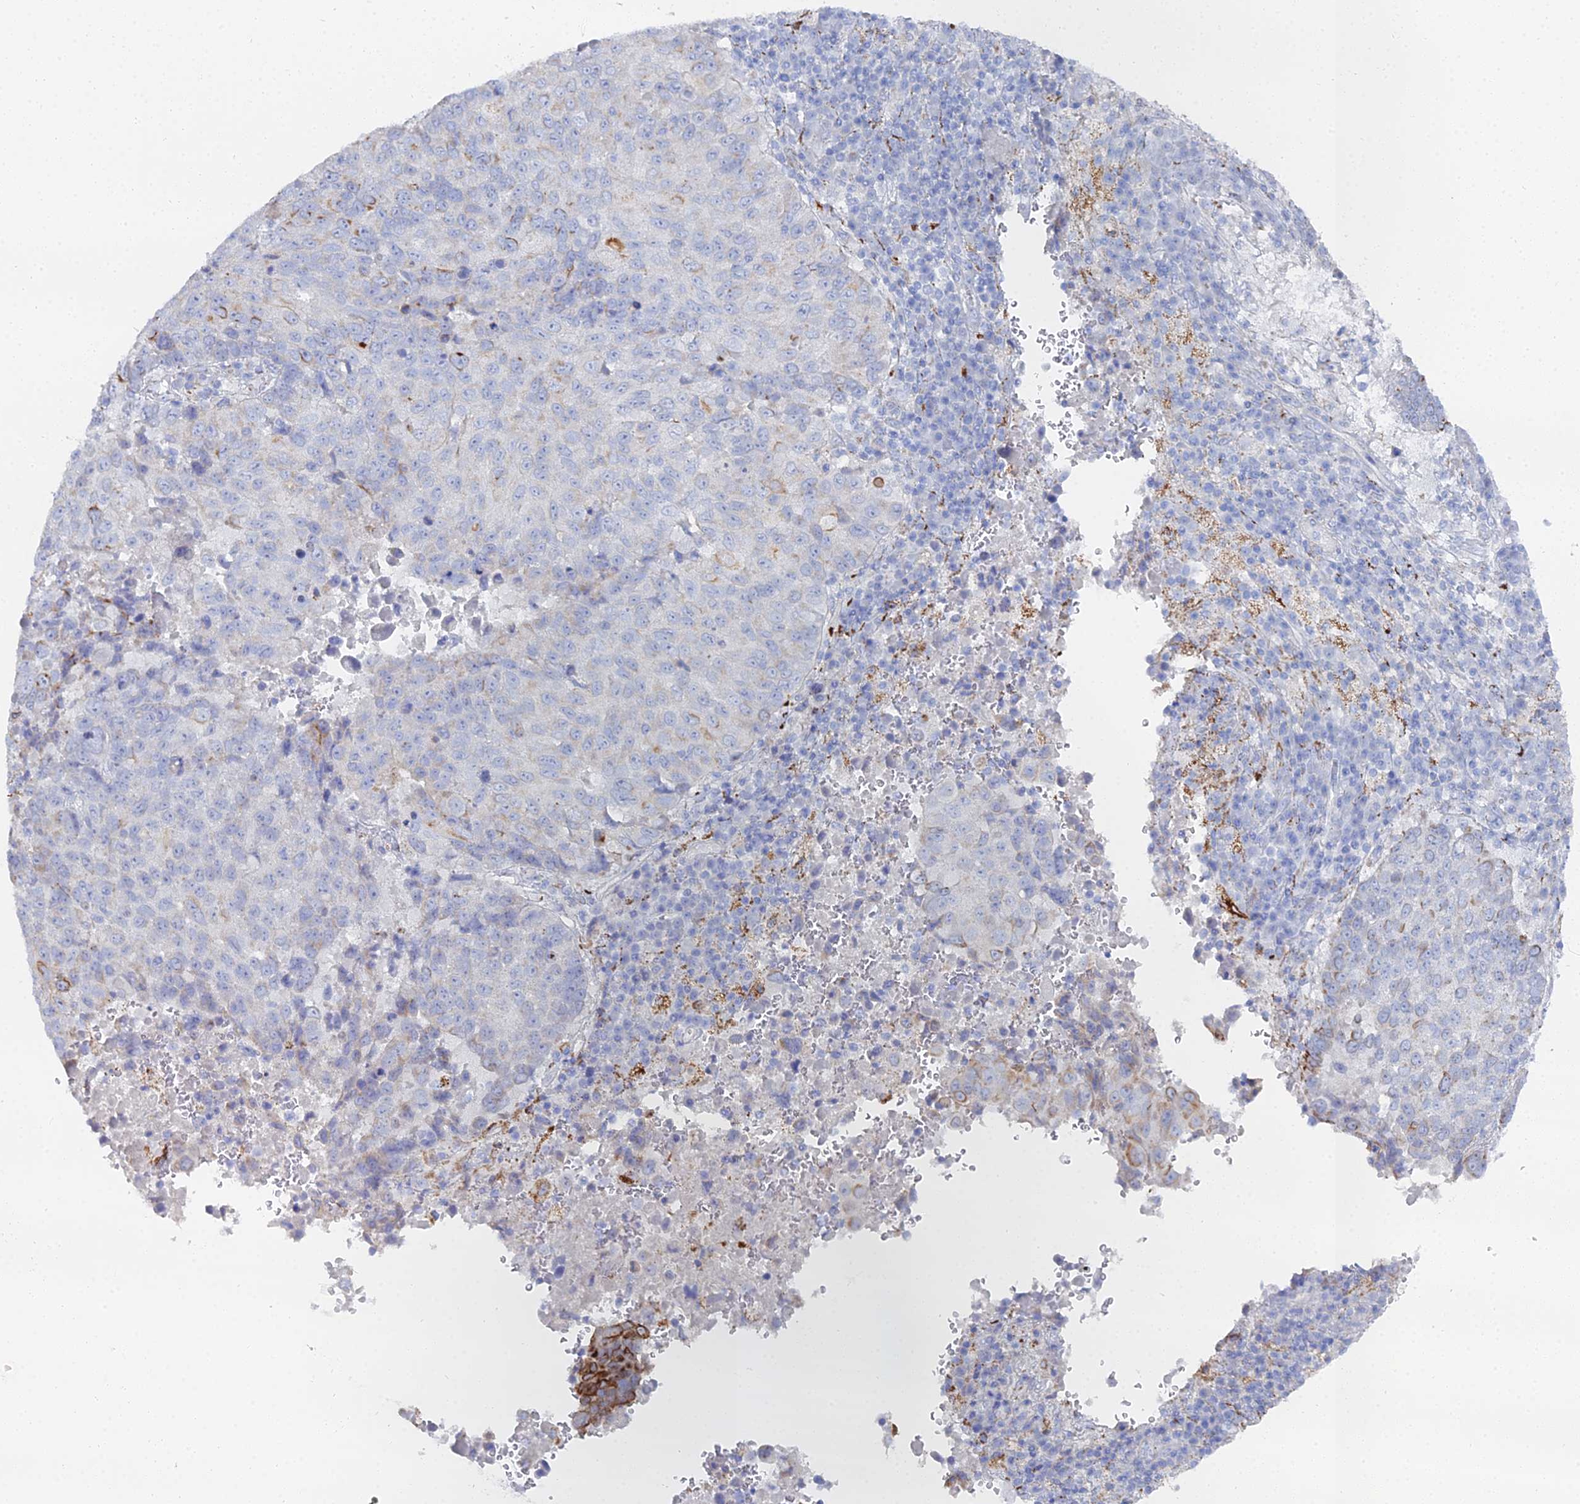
{"staining": {"intensity": "negative", "quantity": "none", "location": "none"}, "tissue": "lung cancer", "cell_type": "Tumor cells", "image_type": "cancer", "snomed": [{"axis": "morphology", "description": "Squamous cell carcinoma, NOS"}, {"axis": "topography", "description": "Lung"}], "caption": "Immunohistochemistry (IHC) histopathology image of human squamous cell carcinoma (lung) stained for a protein (brown), which reveals no expression in tumor cells. (DAB (3,3'-diaminobenzidine) IHC with hematoxylin counter stain).", "gene": "DHX34", "patient": {"sex": "male", "age": 73}}